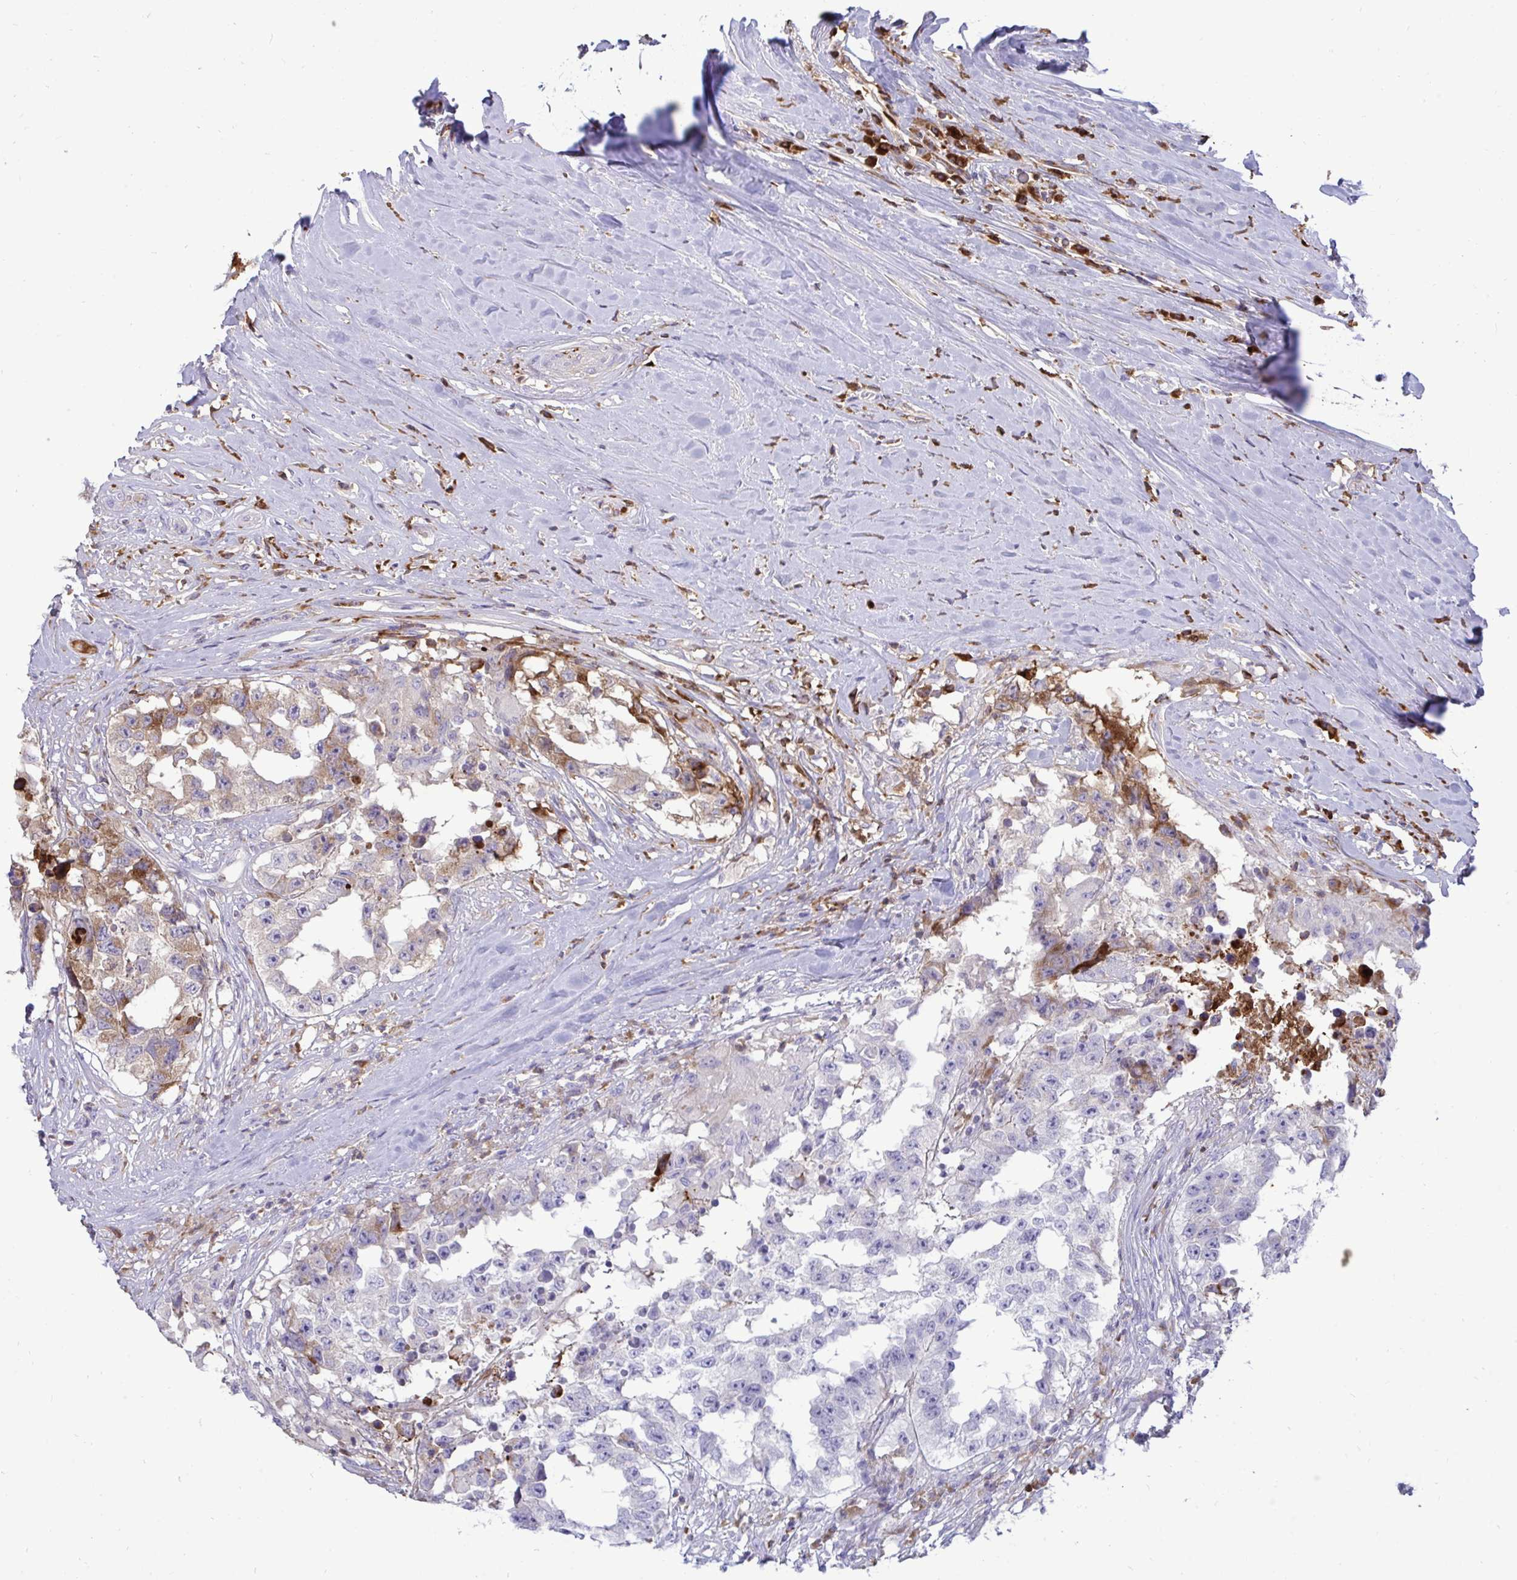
{"staining": {"intensity": "moderate", "quantity": "<25%", "location": "cytoplasmic/membranous"}, "tissue": "testis cancer", "cell_type": "Tumor cells", "image_type": "cancer", "snomed": [{"axis": "morphology", "description": "Carcinoma, Embryonal, NOS"}, {"axis": "topography", "description": "Testis"}], "caption": "Human testis cancer stained with a protein marker displays moderate staining in tumor cells.", "gene": "F2", "patient": {"sex": "male", "age": 83}}